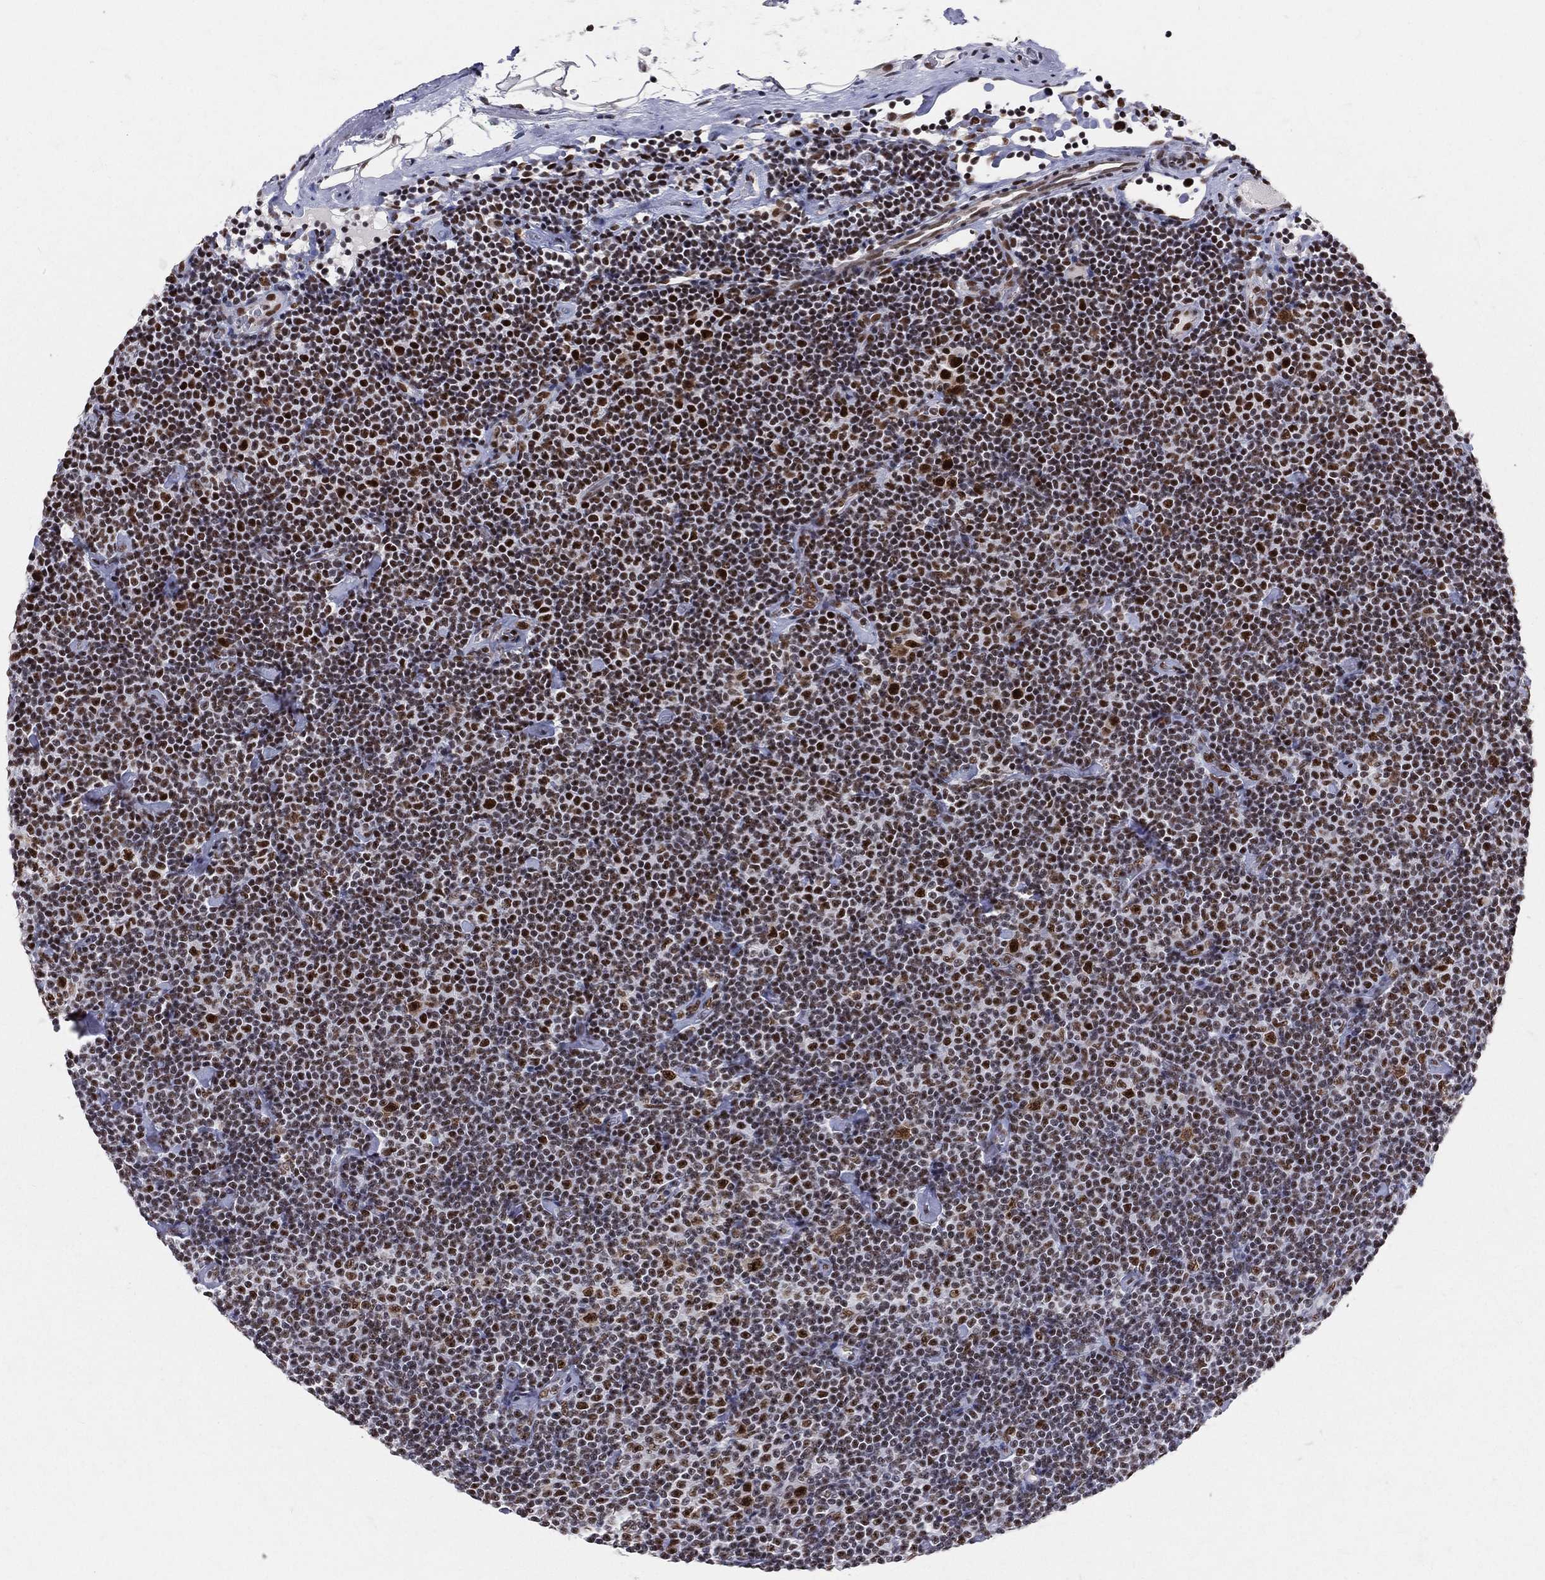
{"staining": {"intensity": "strong", "quantity": "25%-75%", "location": "nuclear"}, "tissue": "lymphoma", "cell_type": "Tumor cells", "image_type": "cancer", "snomed": [{"axis": "morphology", "description": "Malignant lymphoma, non-Hodgkin's type, Low grade"}, {"axis": "topography", "description": "Lymph node"}], "caption": "Lymphoma stained for a protein shows strong nuclear positivity in tumor cells.", "gene": "CDK7", "patient": {"sex": "male", "age": 81}}